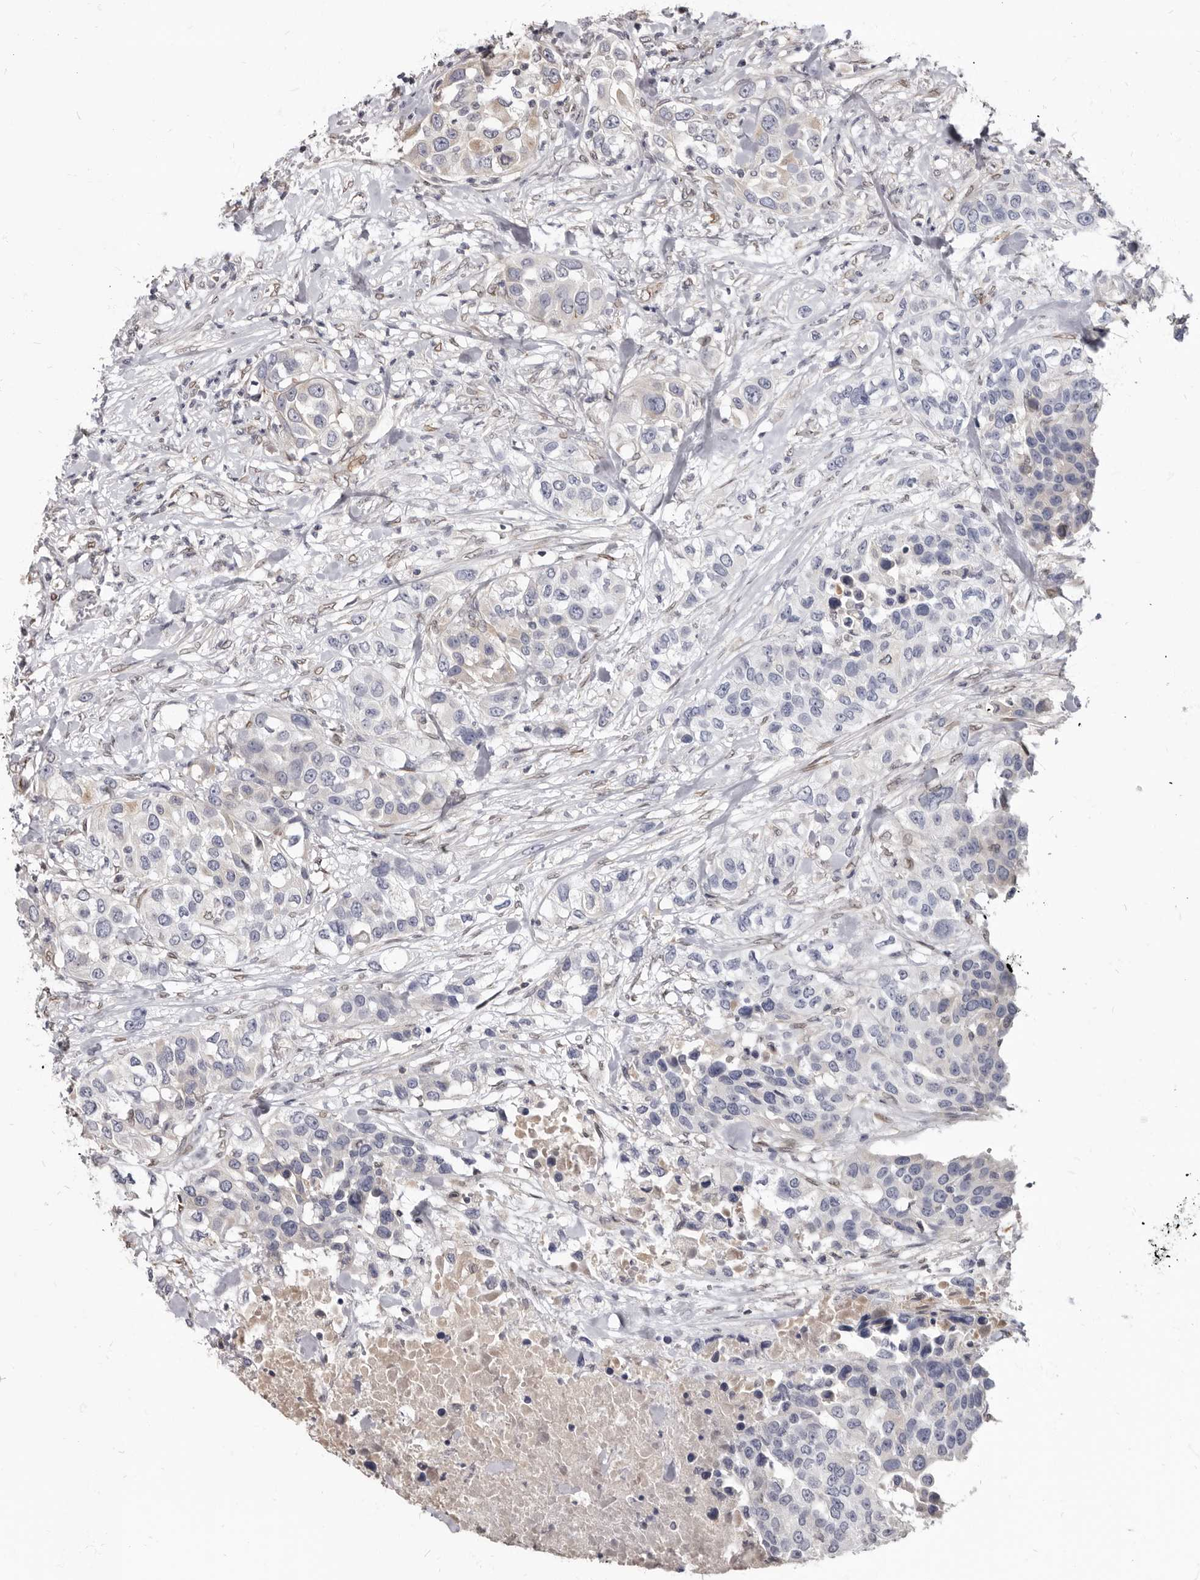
{"staining": {"intensity": "negative", "quantity": "none", "location": "none"}, "tissue": "urothelial cancer", "cell_type": "Tumor cells", "image_type": "cancer", "snomed": [{"axis": "morphology", "description": "Urothelial carcinoma, High grade"}, {"axis": "topography", "description": "Urinary bladder"}], "caption": "Immunohistochemistry histopathology image of urothelial carcinoma (high-grade) stained for a protein (brown), which exhibits no positivity in tumor cells.", "gene": "MRGPRF", "patient": {"sex": "female", "age": 80}}